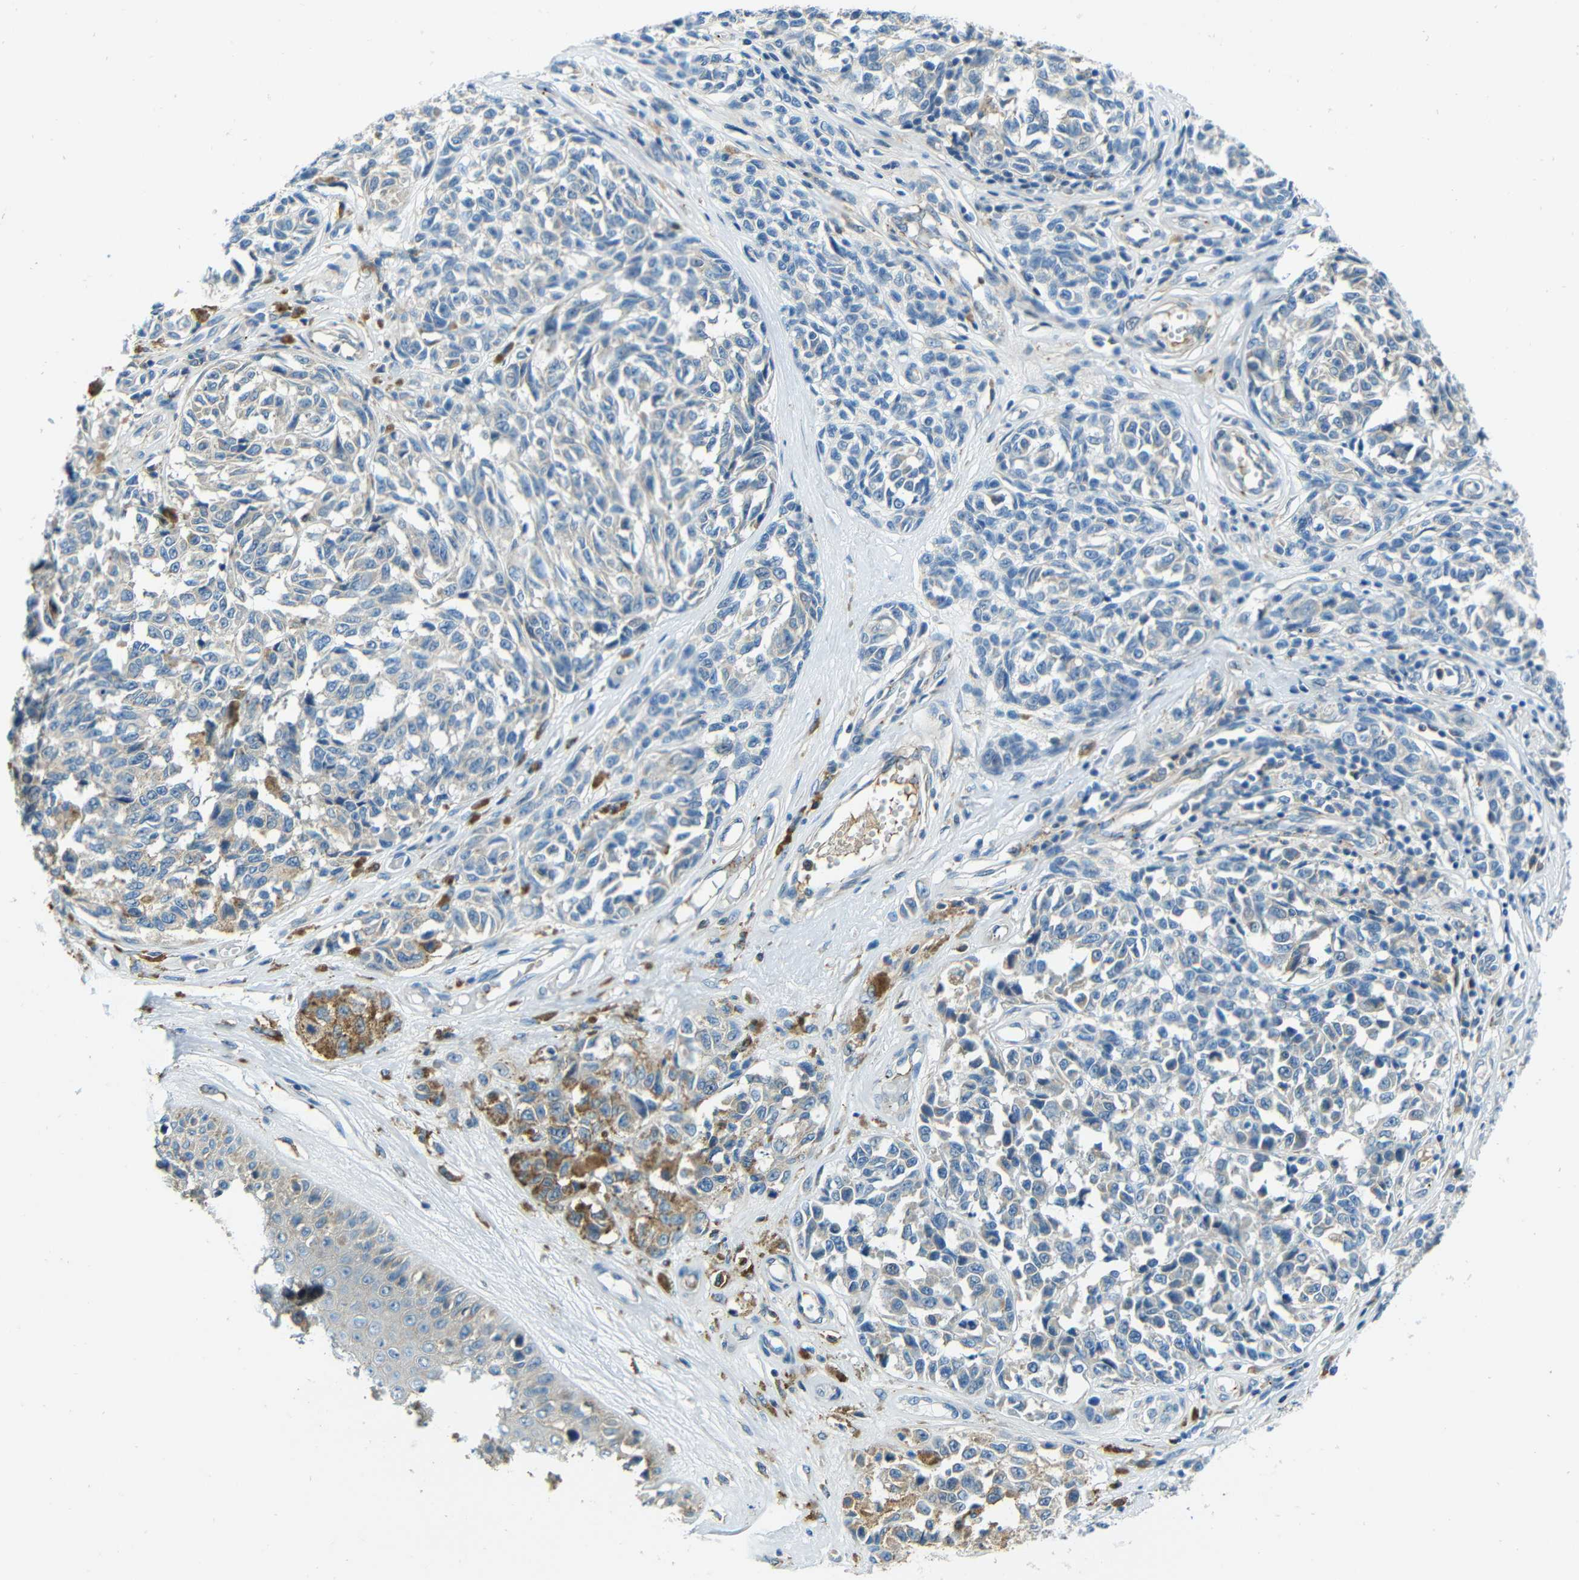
{"staining": {"intensity": "moderate", "quantity": "<25%", "location": "cytoplasmic/membranous"}, "tissue": "melanoma", "cell_type": "Tumor cells", "image_type": "cancer", "snomed": [{"axis": "morphology", "description": "Malignant melanoma, NOS"}, {"axis": "topography", "description": "Skin"}], "caption": "Malignant melanoma tissue shows moderate cytoplasmic/membranous expression in about <25% of tumor cells, visualized by immunohistochemistry.", "gene": "CYP26B1", "patient": {"sex": "female", "age": 64}}